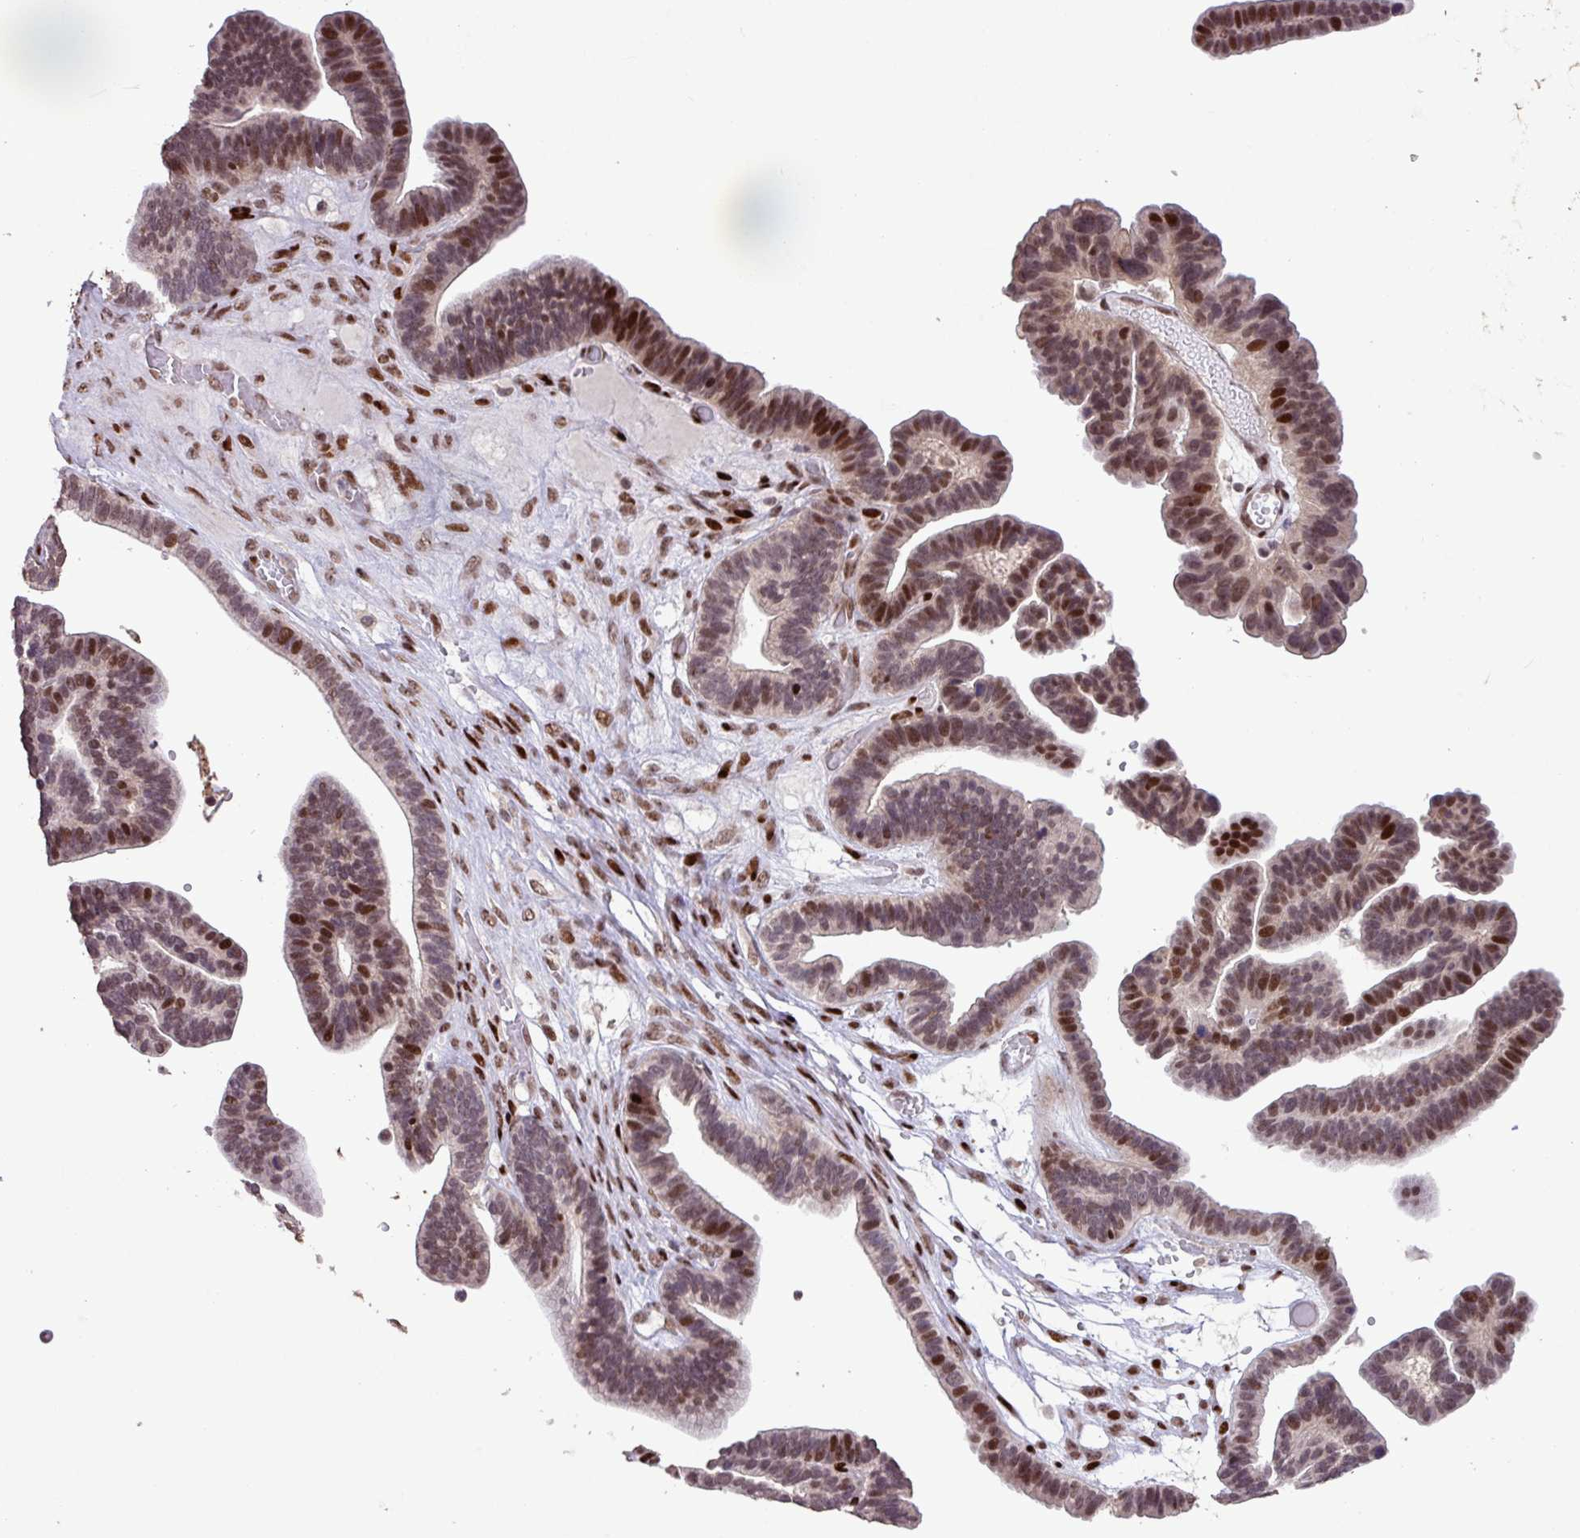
{"staining": {"intensity": "strong", "quantity": "25%-75%", "location": "nuclear"}, "tissue": "ovarian cancer", "cell_type": "Tumor cells", "image_type": "cancer", "snomed": [{"axis": "morphology", "description": "Cystadenocarcinoma, serous, NOS"}, {"axis": "topography", "description": "Ovary"}], "caption": "This image shows immunohistochemistry staining of serous cystadenocarcinoma (ovarian), with high strong nuclear positivity in about 25%-75% of tumor cells.", "gene": "ZNF709", "patient": {"sex": "female", "age": 56}}